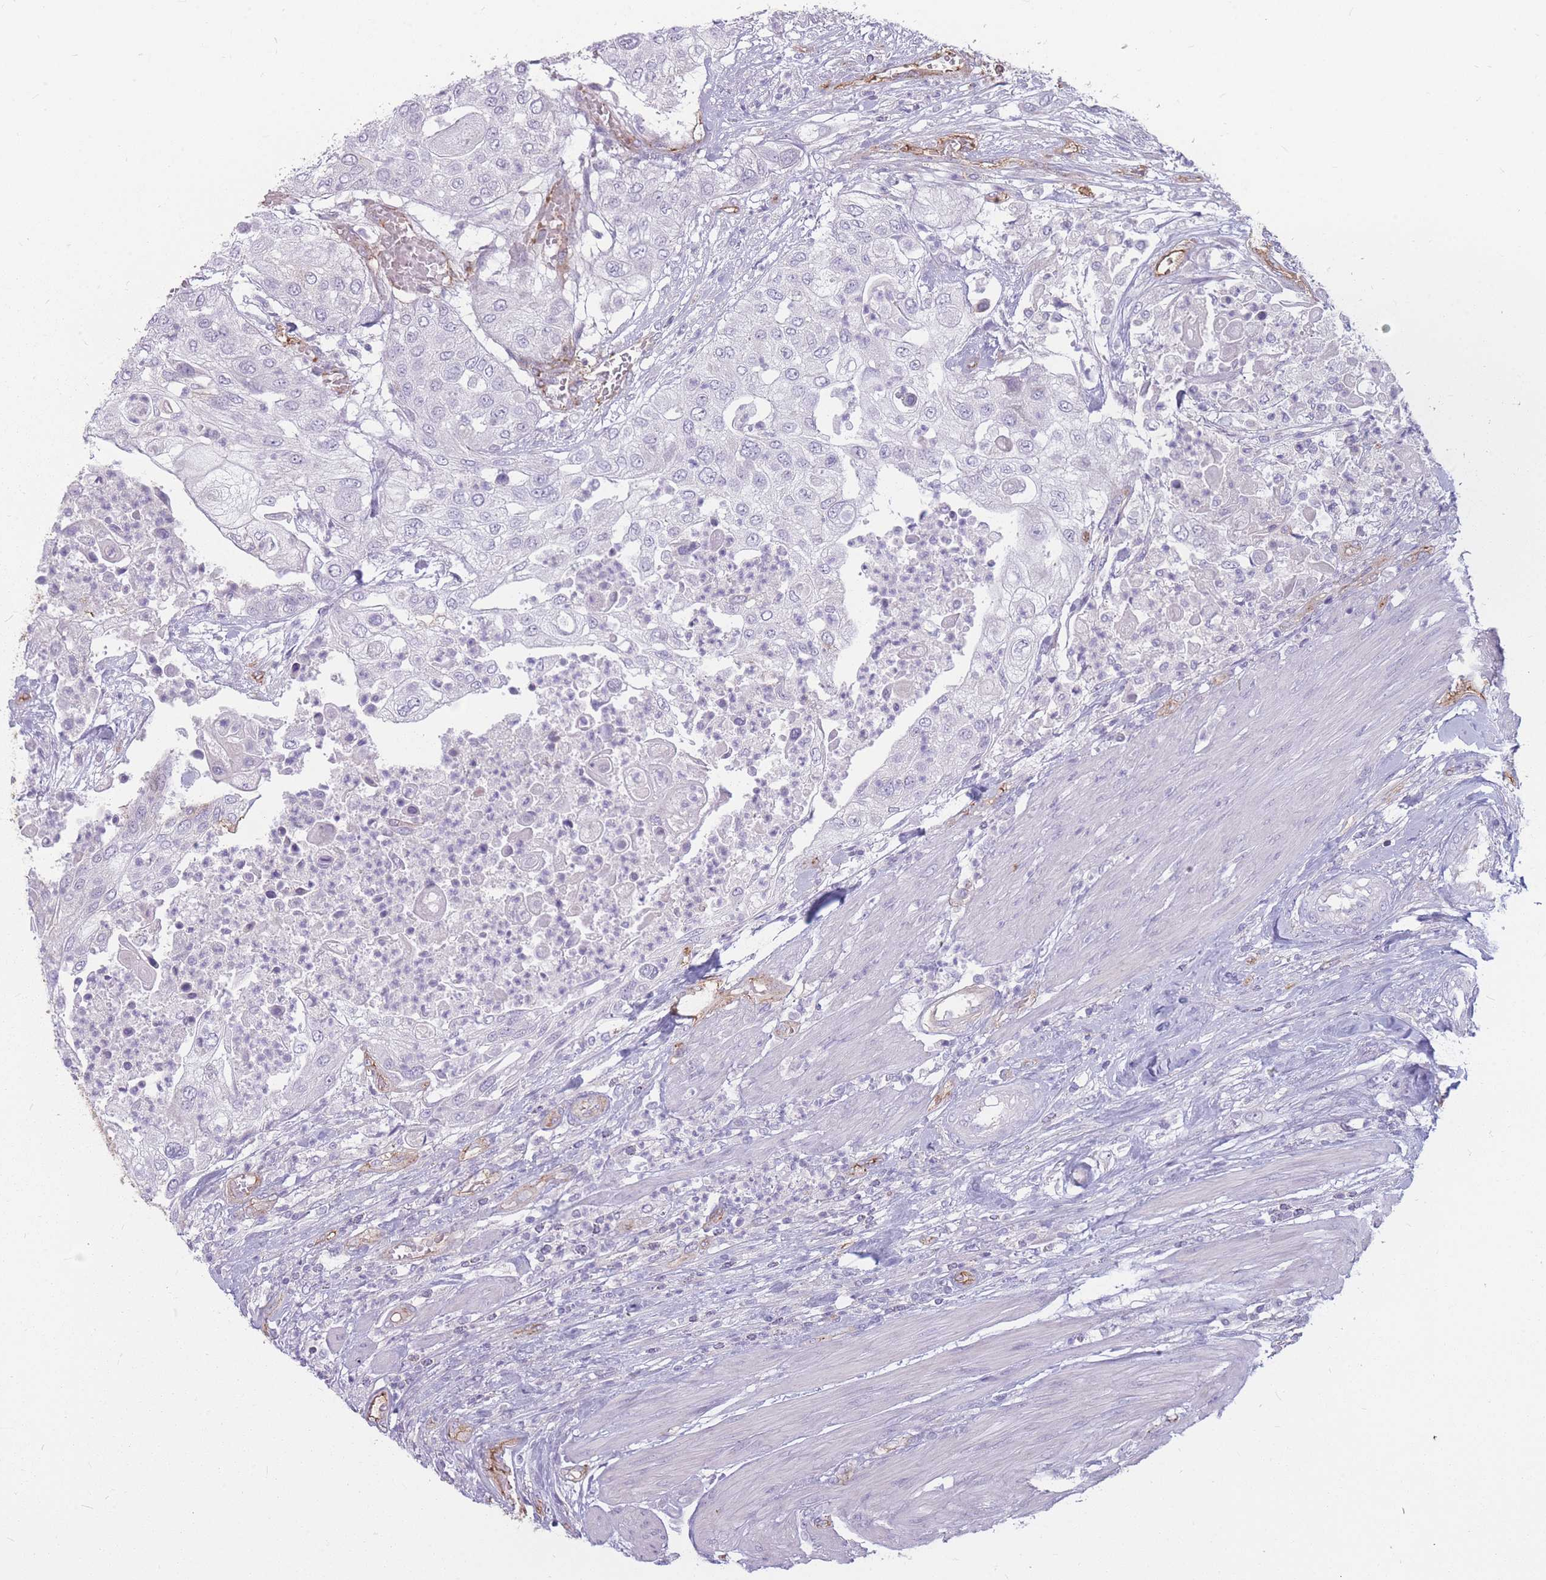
{"staining": {"intensity": "negative", "quantity": "none", "location": "none"}, "tissue": "urothelial cancer", "cell_type": "Tumor cells", "image_type": "cancer", "snomed": [{"axis": "morphology", "description": "Urothelial carcinoma, High grade"}, {"axis": "topography", "description": "Urinary bladder"}], "caption": "An immunohistochemistry (IHC) histopathology image of urothelial cancer is shown. There is no staining in tumor cells of urothelial cancer.", "gene": "GNA11", "patient": {"sex": "female", "age": 79}}